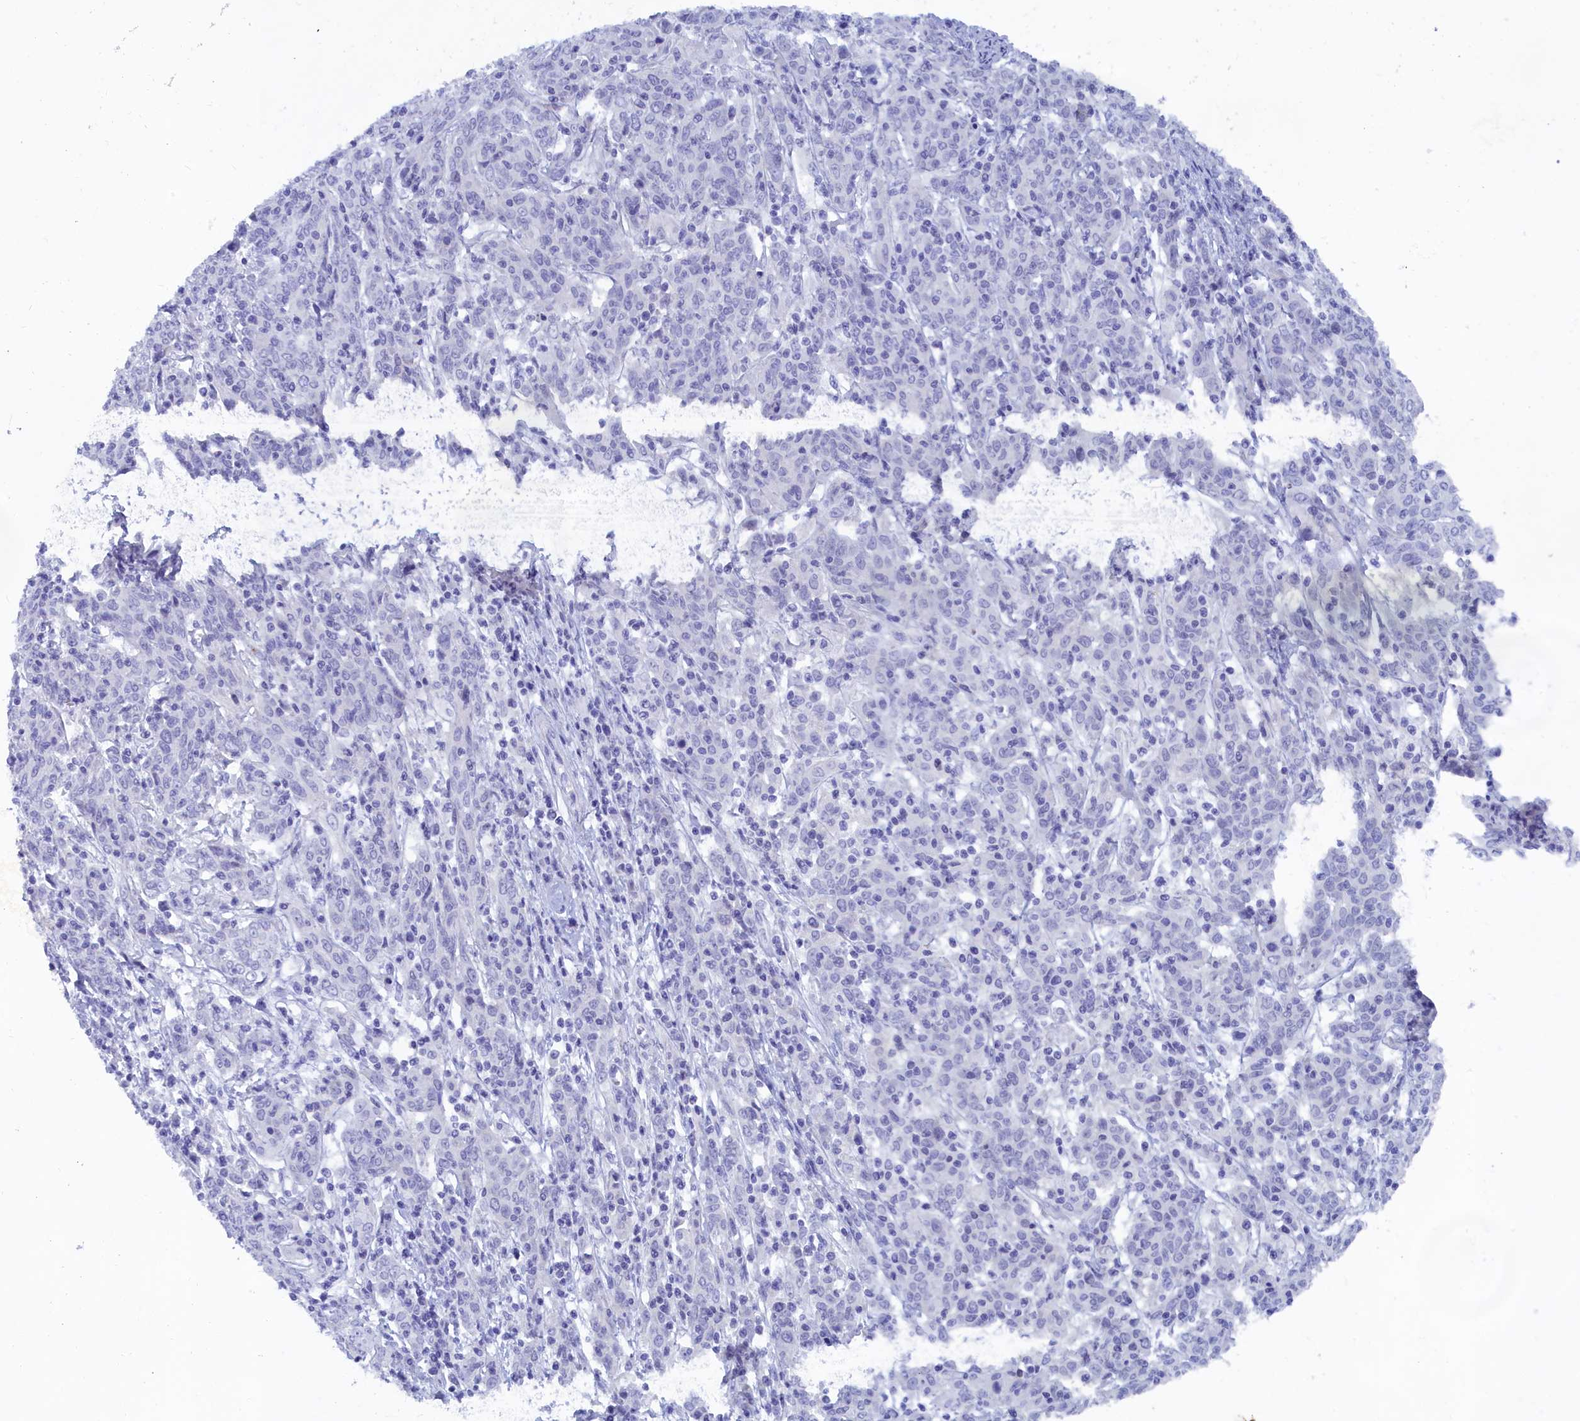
{"staining": {"intensity": "negative", "quantity": "none", "location": "none"}, "tissue": "cervical cancer", "cell_type": "Tumor cells", "image_type": "cancer", "snomed": [{"axis": "morphology", "description": "Squamous cell carcinoma, NOS"}, {"axis": "topography", "description": "Cervix"}], "caption": "Human cervical squamous cell carcinoma stained for a protein using IHC shows no staining in tumor cells.", "gene": "TRIM10", "patient": {"sex": "female", "age": 67}}